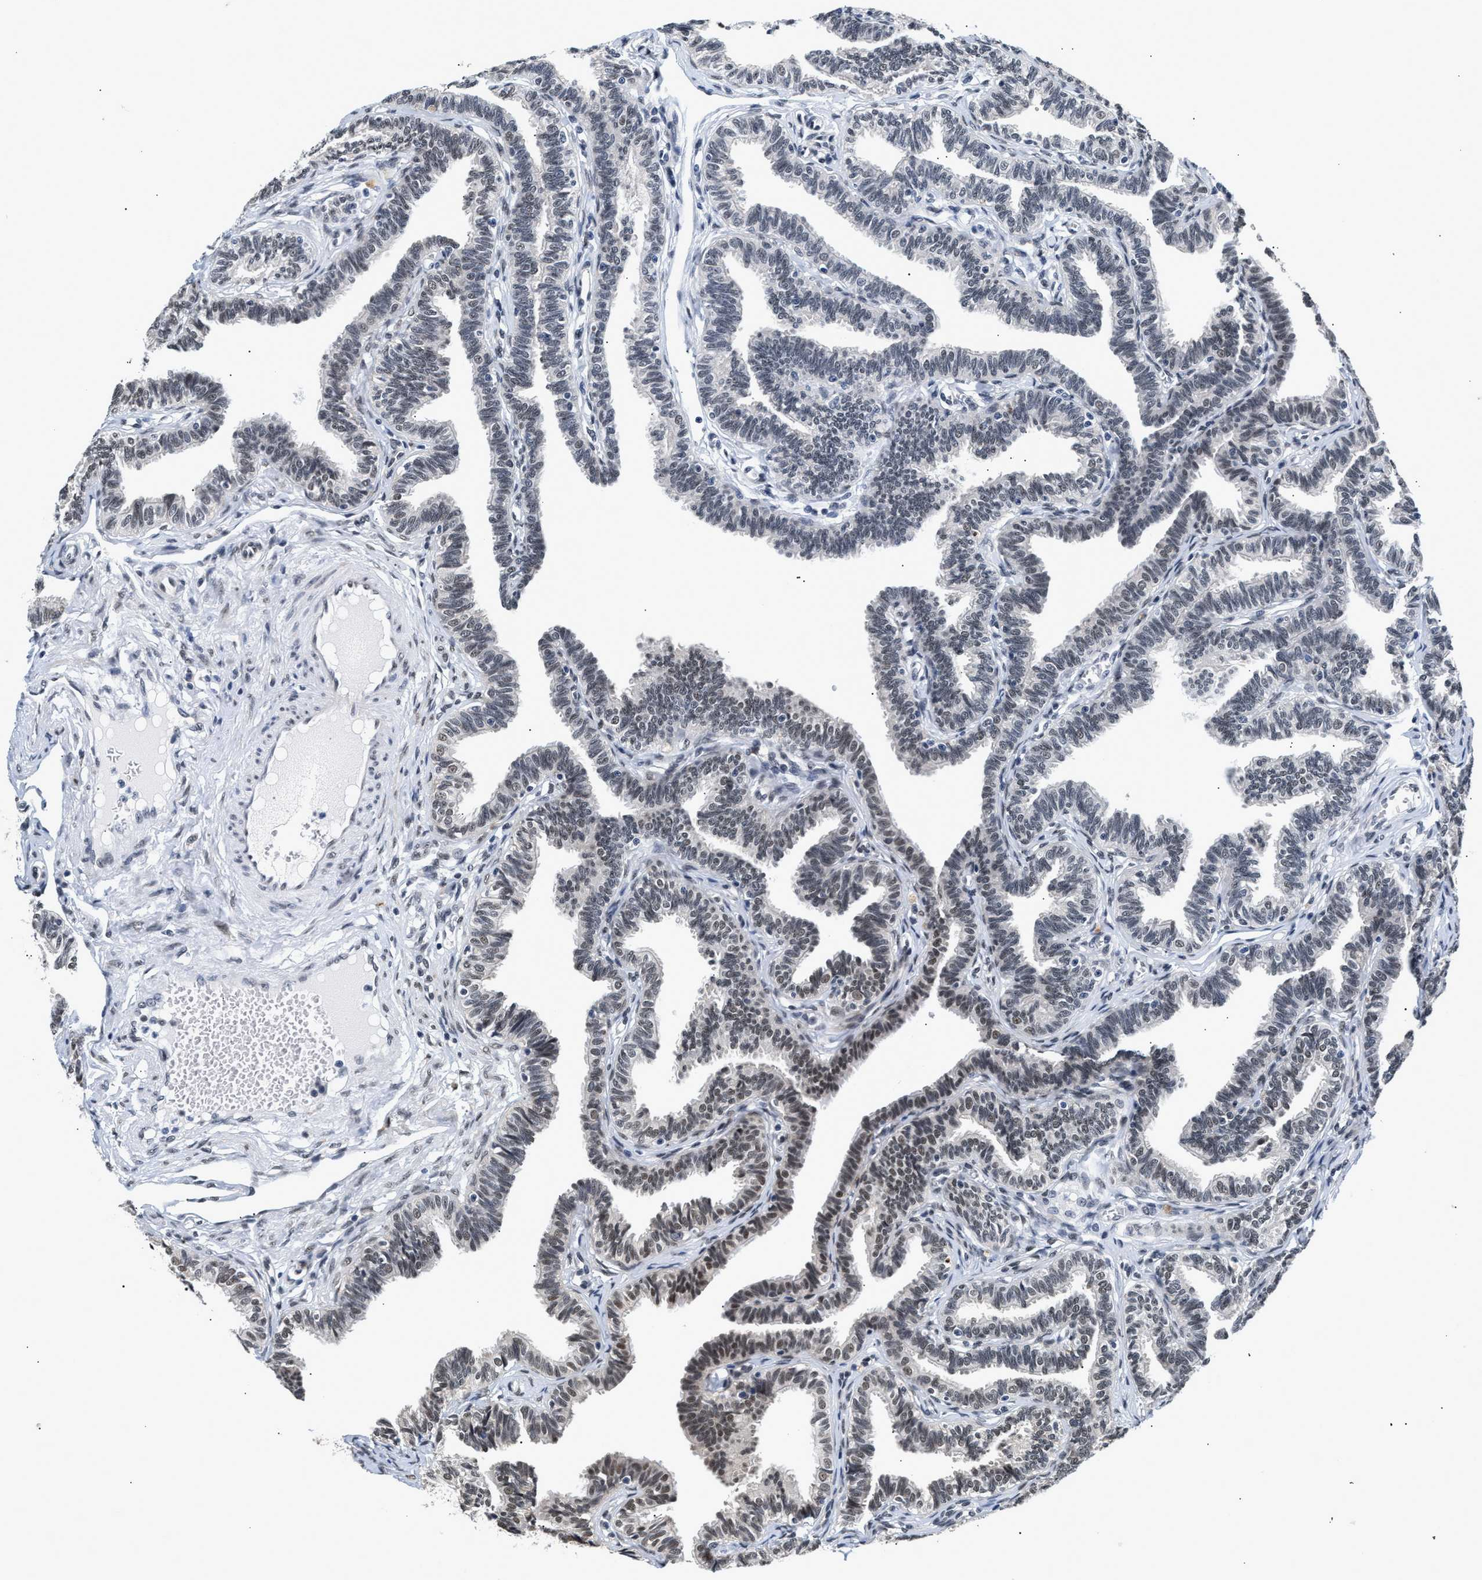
{"staining": {"intensity": "weak", "quantity": "25%-75%", "location": "nuclear"}, "tissue": "fallopian tube", "cell_type": "Glandular cells", "image_type": "normal", "snomed": [{"axis": "morphology", "description": "Normal tissue, NOS"}, {"axis": "topography", "description": "Fallopian tube"}, {"axis": "topography", "description": "Ovary"}], "caption": "A low amount of weak nuclear staining is present in approximately 25%-75% of glandular cells in normal fallopian tube.", "gene": "THOC1", "patient": {"sex": "female", "age": 23}}